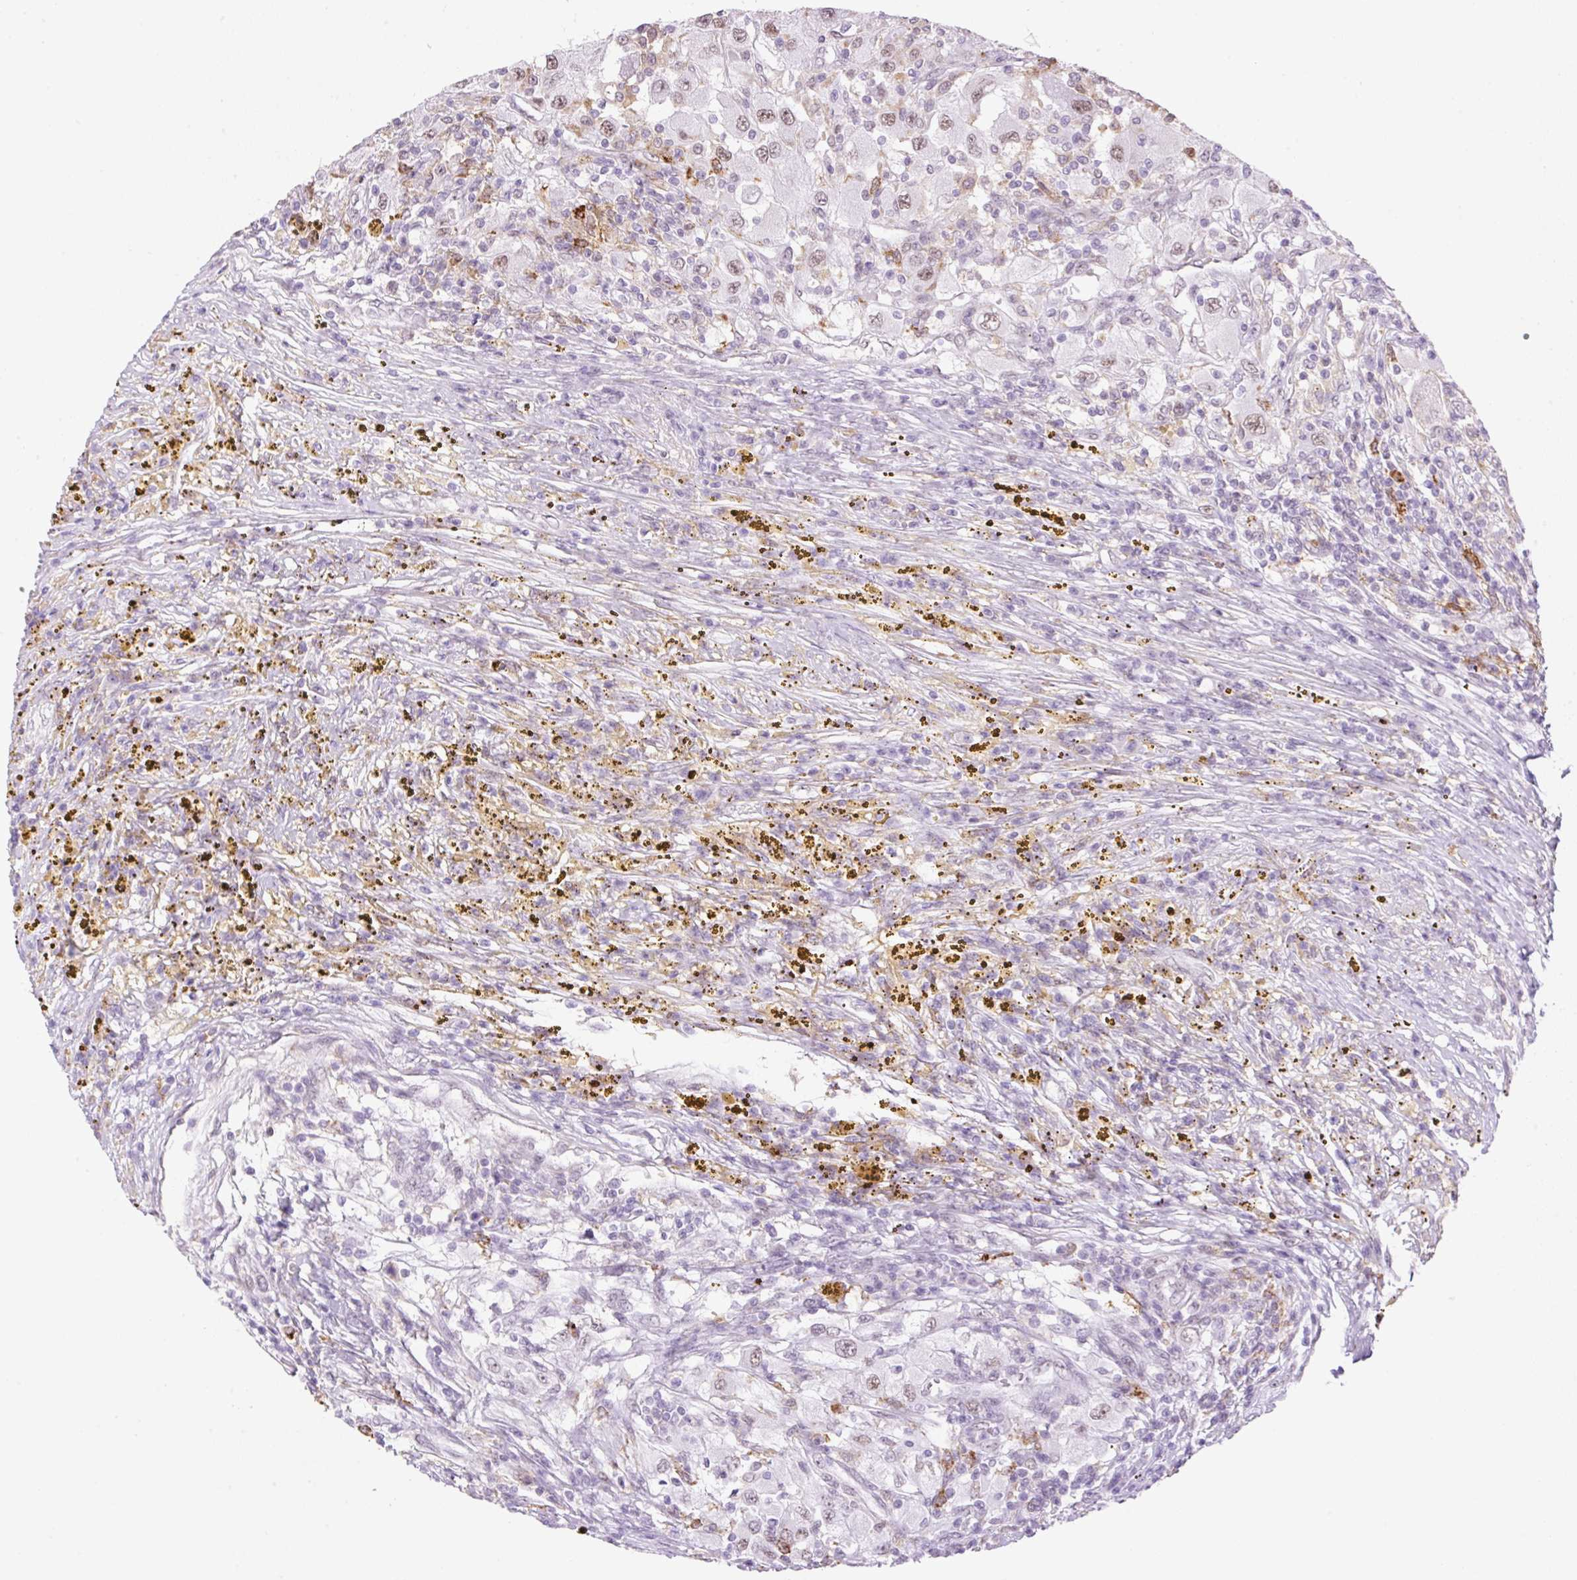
{"staining": {"intensity": "weak", "quantity": ">75%", "location": "nuclear"}, "tissue": "renal cancer", "cell_type": "Tumor cells", "image_type": "cancer", "snomed": [{"axis": "morphology", "description": "Adenocarcinoma, NOS"}, {"axis": "topography", "description": "Kidney"}], "caption": "High-power microscopy captured an immunohistochemistry histopathology image of renal cancer, revealing weak nuclear positivity in about >75% of tumor cells.", "gene": "PALM3", "patient": {"sex": "female", "age": 67}}